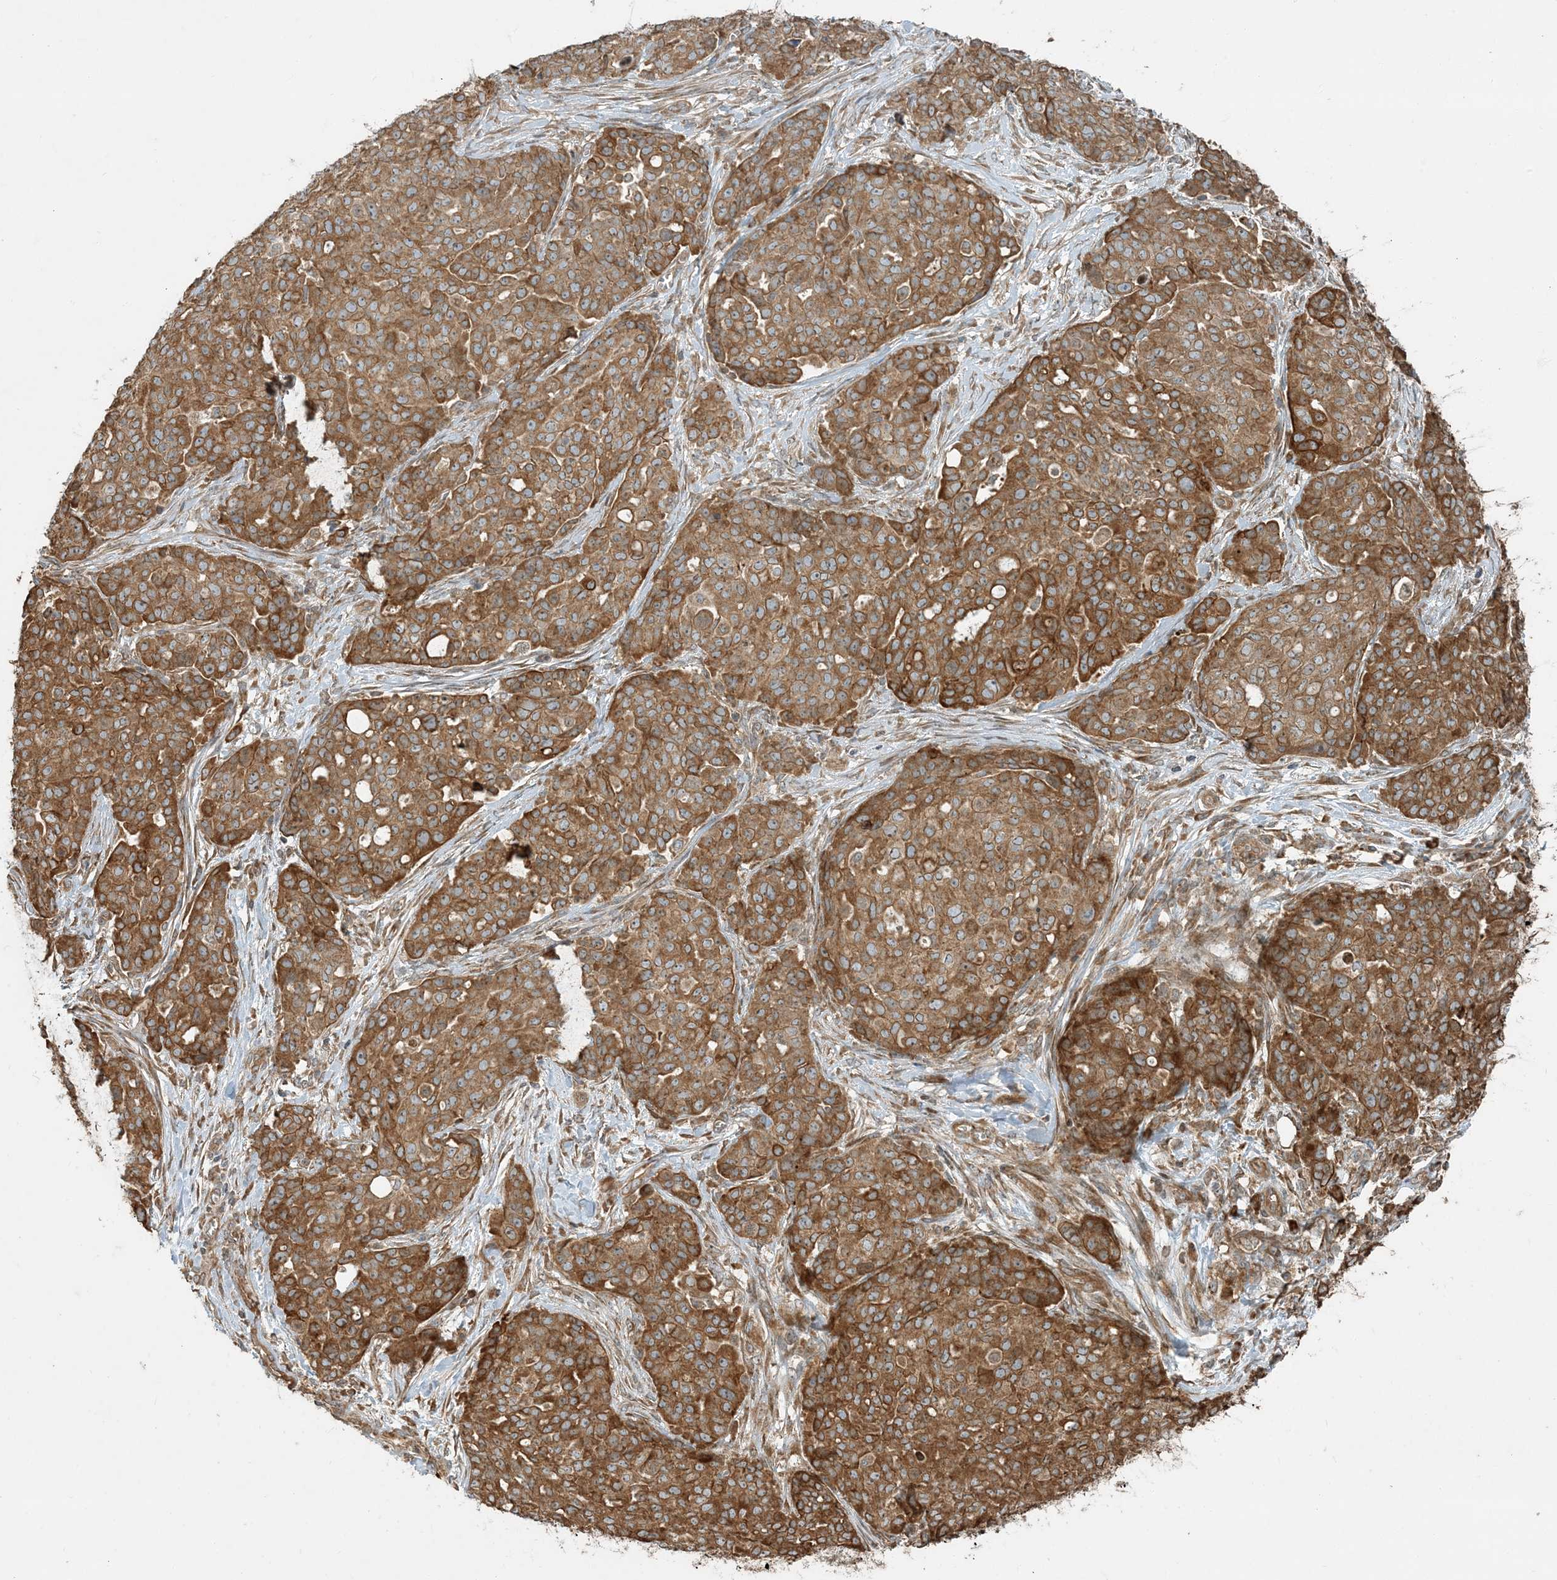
{"staining": {"intensity": "moderate", "quantity": ">75%", "location": "cytoplasmic/membranous"}, "tissue": "ovarian cancer", "cell_type": "Tumor cells", "image_type": "cancer", "snomed": [{"axis": "morphology", "description": "Cystadenocarcinoma, serous, NOS"}, {"axis": "topography", "description": "Soft tissue"}, {"axis": "topography", "description": "Ovary"}], "caption": "Immunohistochemistry (IHC) (DAB (3,3'-diaminobenzidine)) staining of ovarian serous cystadenocarcinoma exhibits moderate cytoplasmic/membranous protein positivity in approximately >75% of tumor cells.", "gene": "COMMD8", "patient": {"sex": "female", "age": 57}}